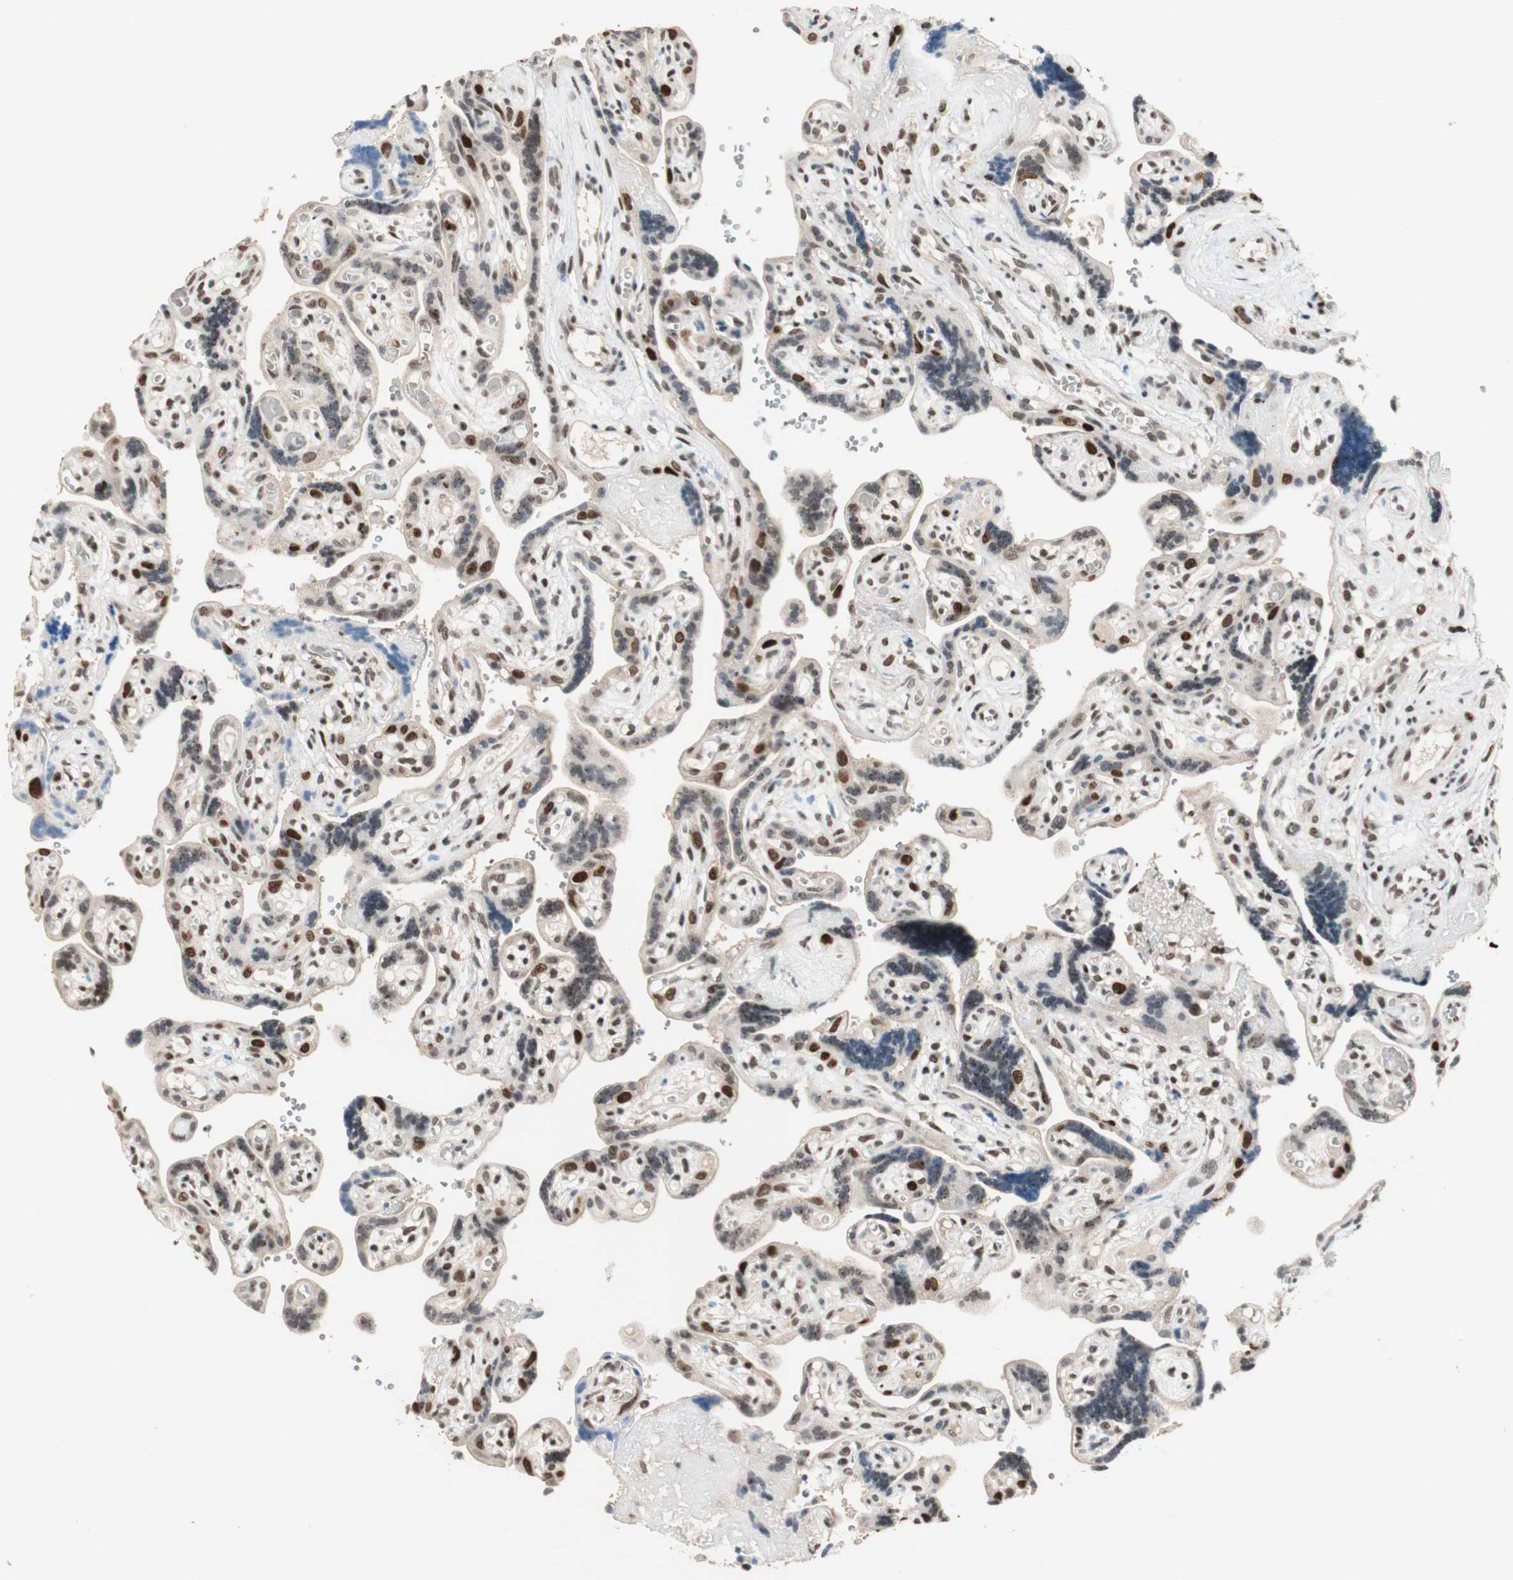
{"staining": {"intensity": "strong", "quantity": ">75%", "location": "nuclear"}, "tissue": "placenta", "cell_type": "Decidual cells", "image_type": "normal", "snomed": [{"axis": "morphology", "description": "Normal tissue, NOS"}, {"axis": "topography", "description": "Placenta"}], "caption": "Immunohistochemistry staining of normal placenta, which shows high levels of strong nuclear positivity in about >75% of decidual cells indicating strong nuclear protein positivity. The staining was performed using DAB (3,3'-diaminobenzidine) (brown) for protein detection and nuclei were counterstained in hematoxylin (blue).", "gene": "MDC1", "patient": {"sex": "female", "age": 30}}